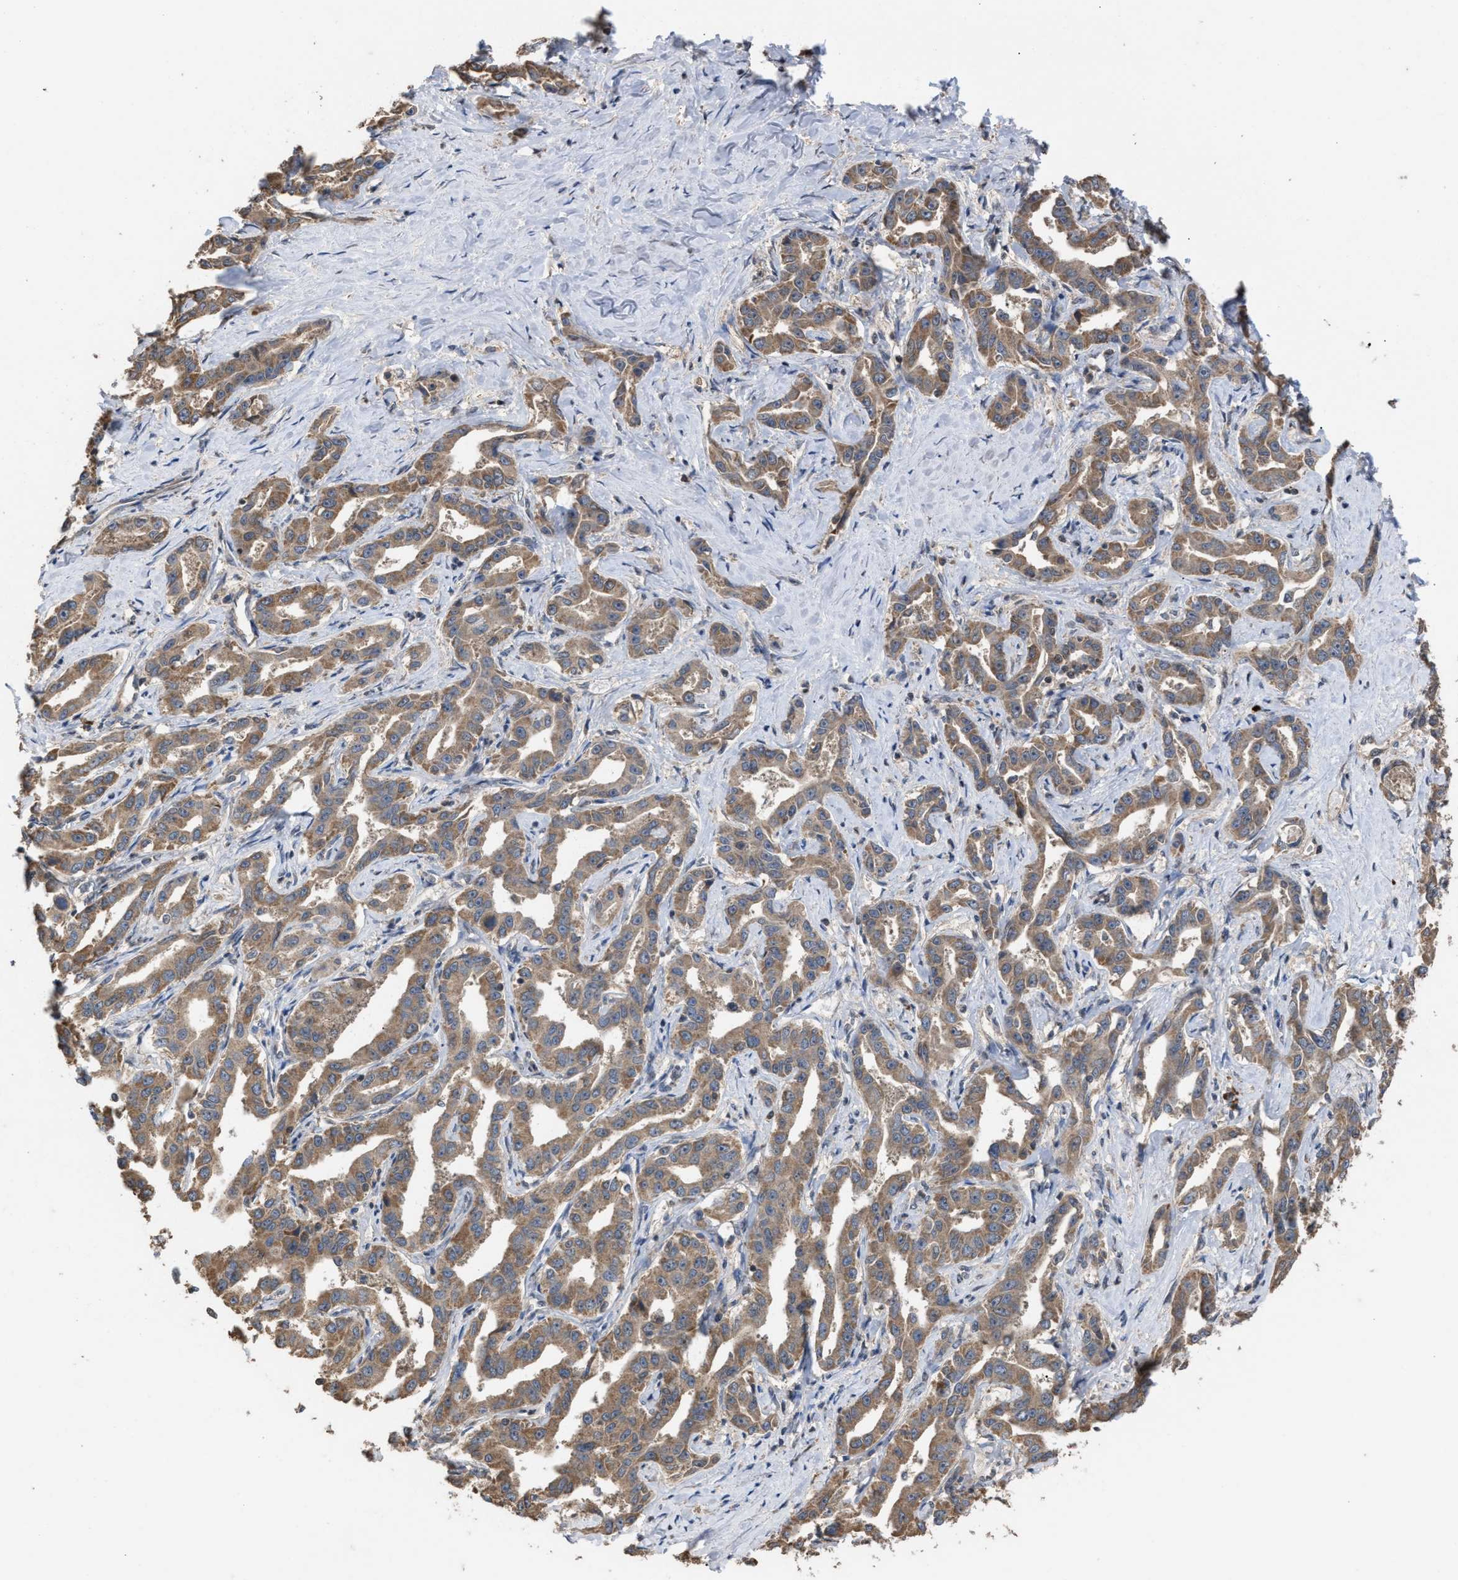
{"staining": {"intensity": "moderate", "quantity": ">75%", "location": "cytoplasmic/membranous"}, "tissue": "liver cancer", "cell_type": "Tumor cells", "image_type": "cancer", "snomed": [{"axis": "morphology", "description": "Cholangiocarcinoma"}, {"axis": "topography", "description": "Liver"}], "caption": "Tumor cells show medium levels of moderate cytoplasmic/membranous positivity in about >75% of cells in human cholangiocarcinoma (liver). The protein of interest is shown in brown color, while the nuclei are stained blue.", "gene": "C9orf78", "patient": {"sex": "male", "age": 59}}